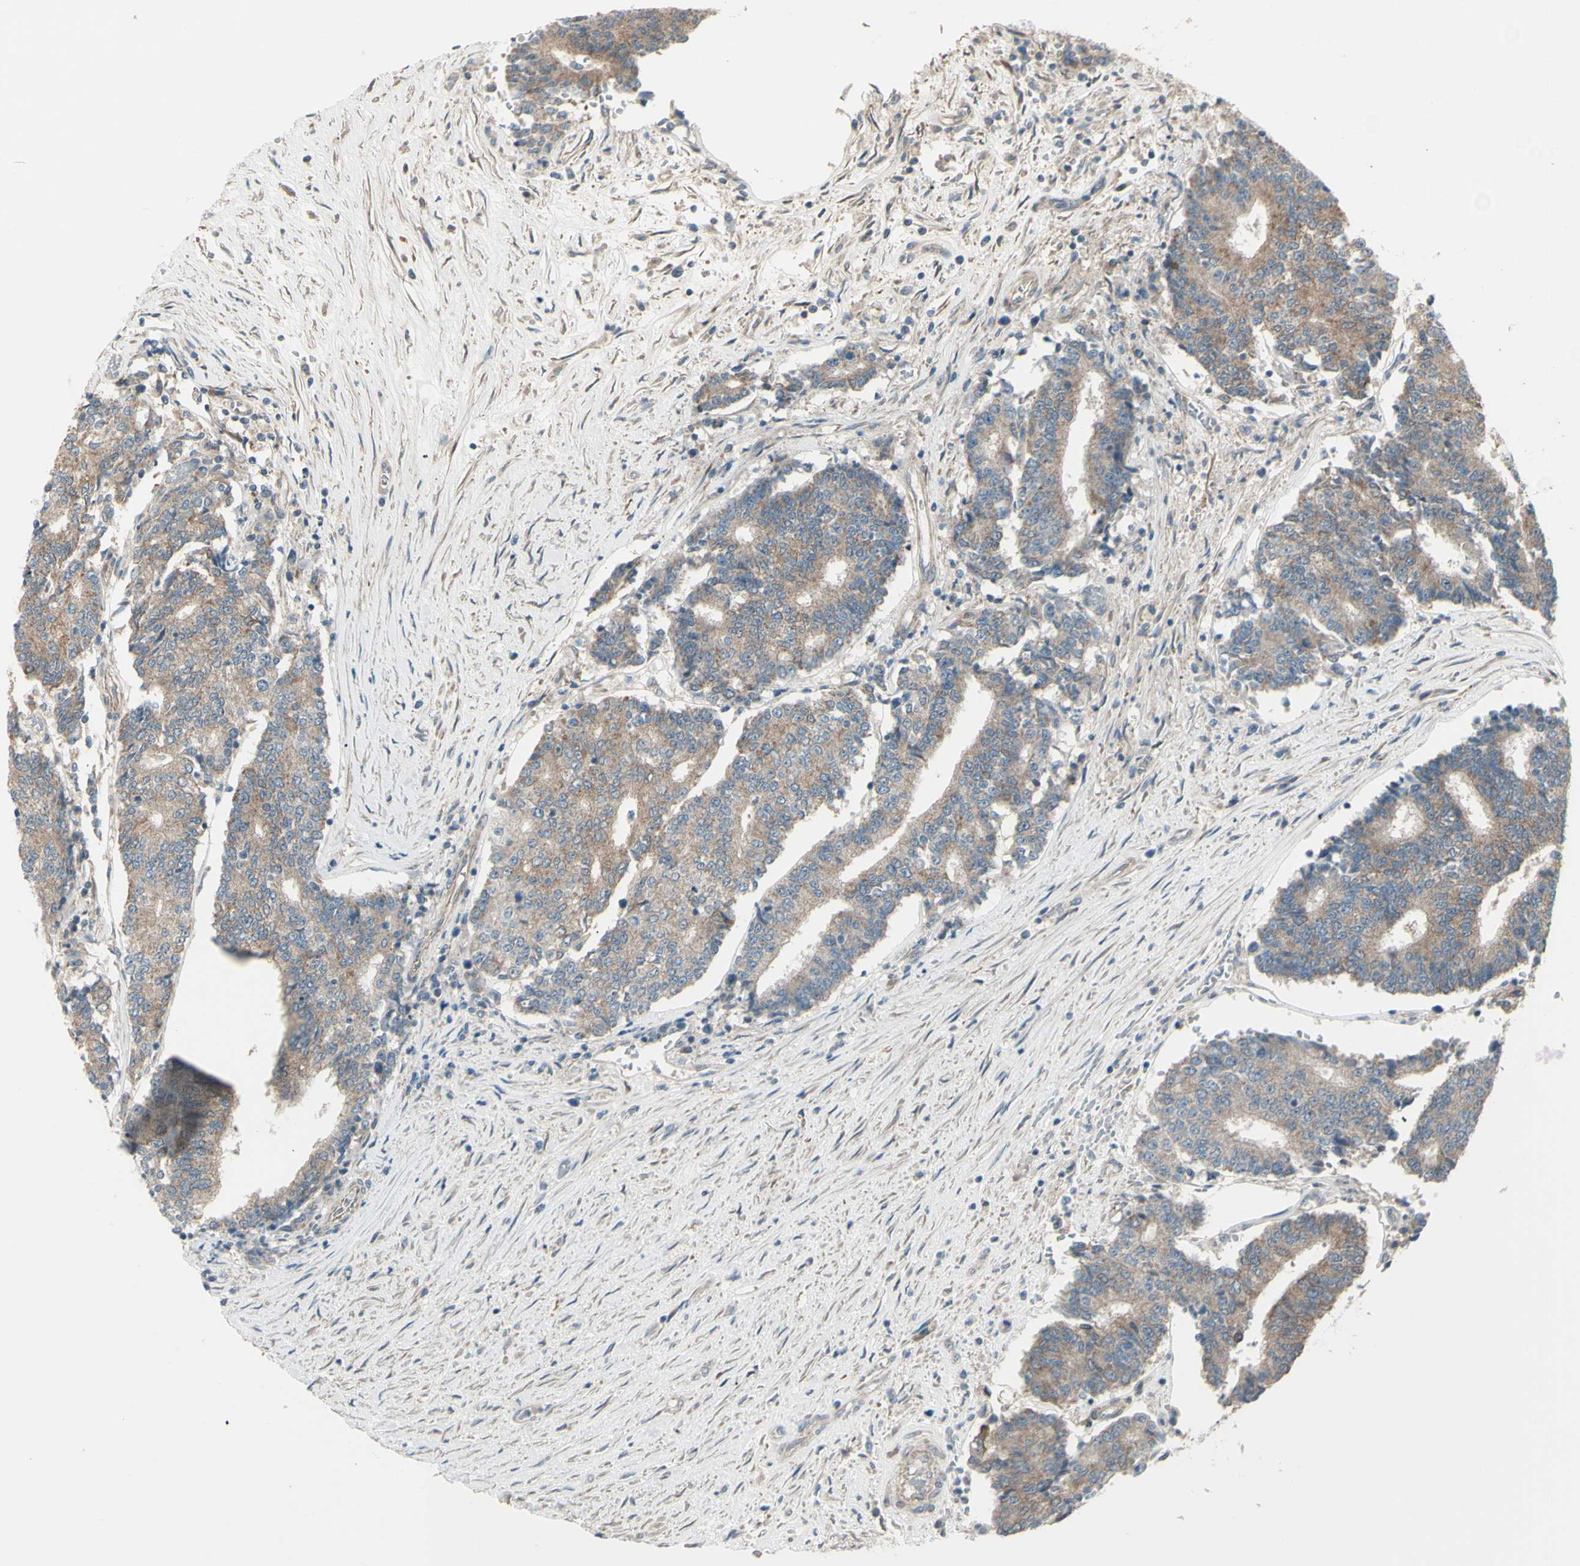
{"staining": {"intensity": "moderate", "quantity": ">75%", "location": "cytoplasmic/membranous"}, "tissue": "prostate cancer", "cell_type": "Tumor cells", "image_type": "cancer", "snomed": [{"axis": "morphology", "description": "Normal tissue, NOS"}, {"axis": "morphology", "description": "Adenocarcinoma, High grade"}, {"axis": "topography", "description": "Prostate"}, {"axis": "topography", "description": "Seminal veicle"}], "caption": "DAB immunohistochemical staining of human prostate adenocarcinoma (high-grade) displays moderate cytoplasmic/membranous protein staining in approximately >75% of tumor cells. Ihc stains the protein in brown and the nuclei are stained blue.", "gene": "NAXD", "patient": {"sex": "male", "age": 55}}